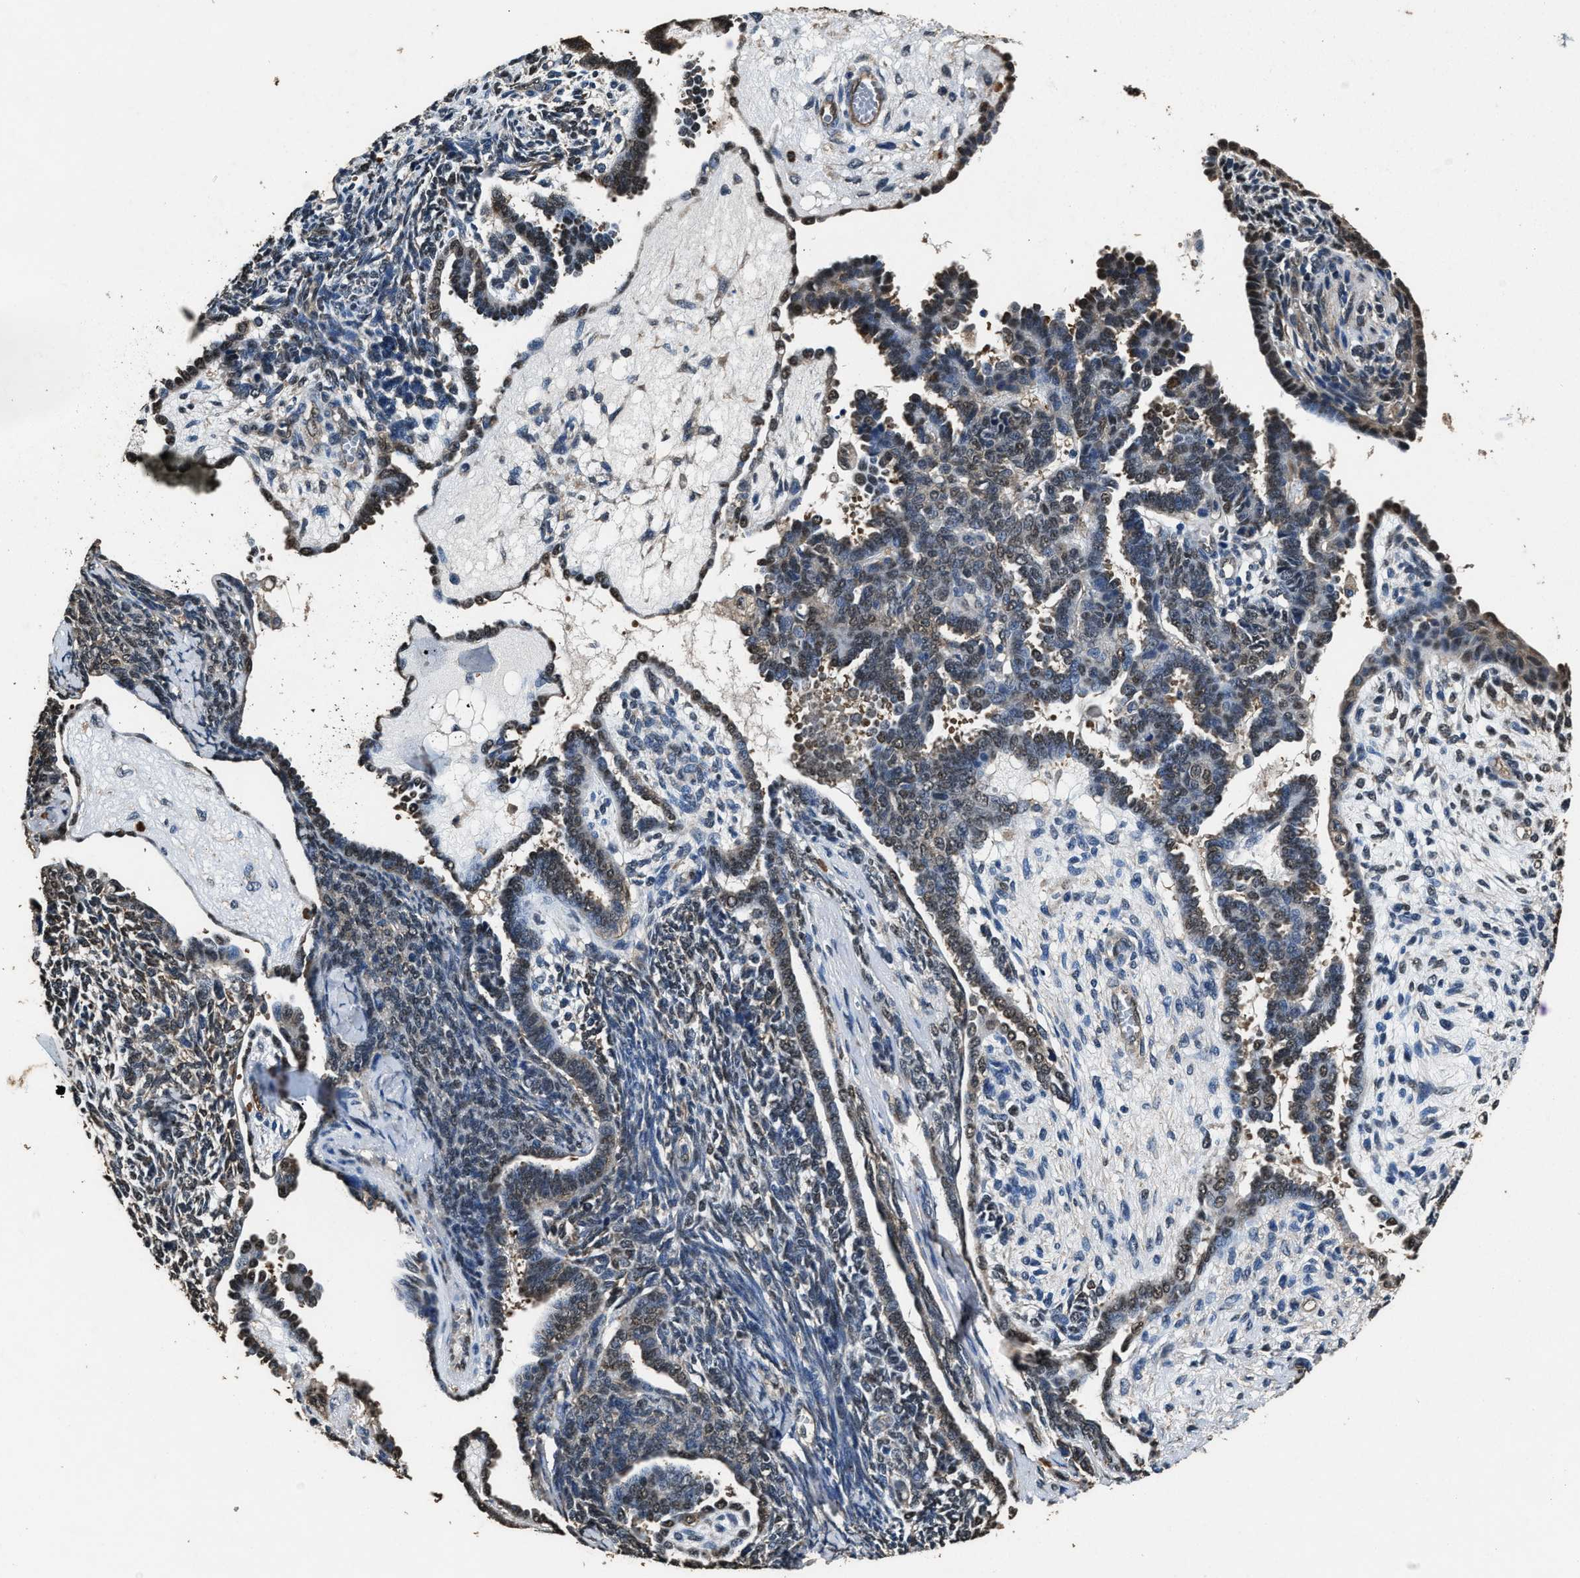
{"staining": {"intensity": "weak", "quantity": "25%-75%", "location": "nuclear"}, "tissue": "endometrial cancer", "cell_type": "Tumor cells", "image_type": "cancer", "snomed": [{"axis": "morphology", "description": "Neoplasm, malignant, NOS"}, {"axis": "topography", "description": "Endometrium"}], "caption": "Endometrial cancer stained for a protein (brown) demonstrates weak nuclear positive staining in about 25%-75% of tumor cells.", "gene": "YWHAE", "patient": {"sex": "female", "age": 74}}